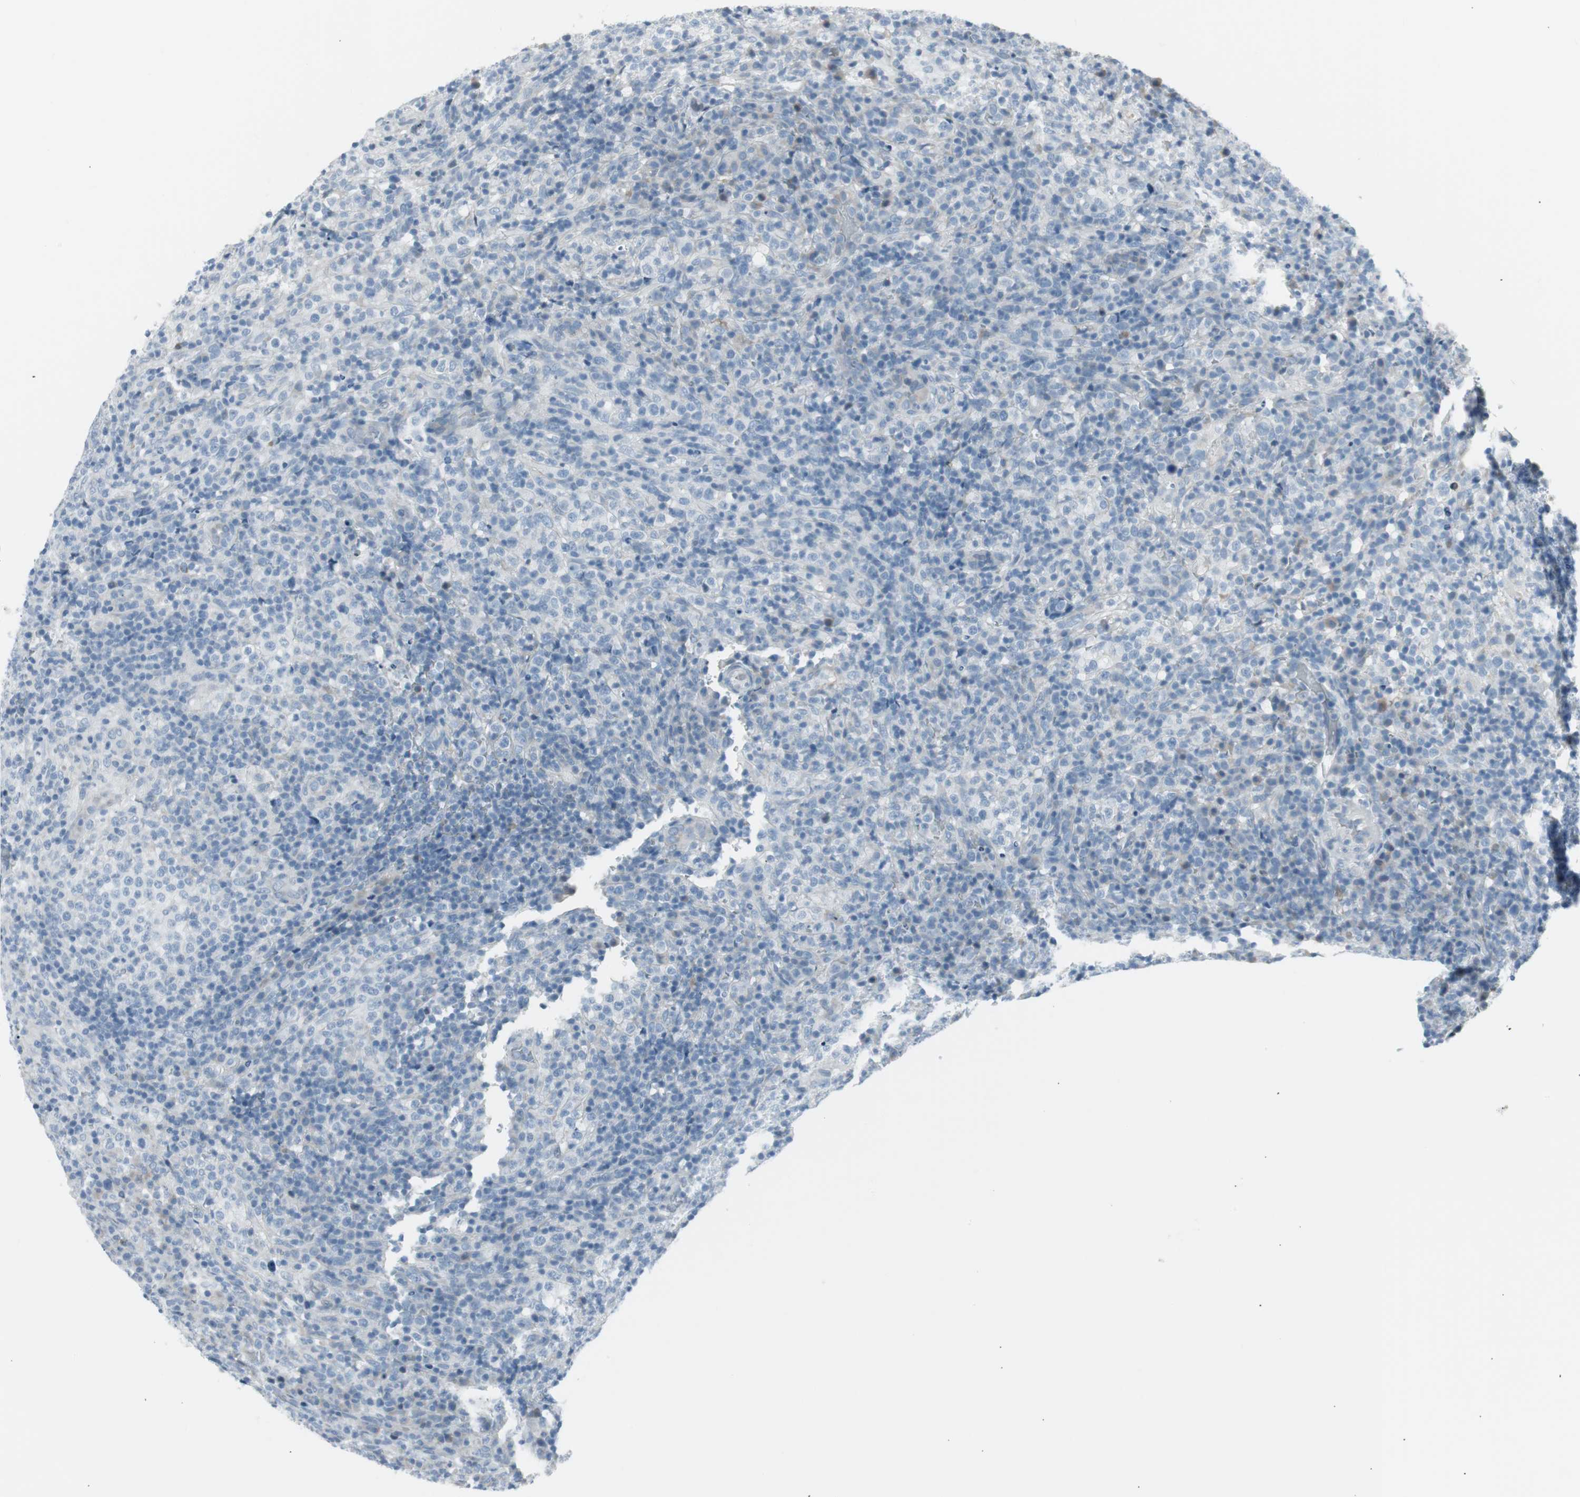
{"staining": {"intensity": "negative", "quantity": "none", "location": "none"}, "tissue": "lymphoma", "cell_type": "Tumor cells", "image_type": "cancer", "snomed": [{"axis": "morphology", "description": "Malignant lymphoma, non-Hodgkin's type, High grade"}, {"axis": "topography", "description": "Lymph node"}], "caption": "Lymphoma stained for a protein using immunohistochemistry reveals no staining tumor cells.", "gene": "AGR2", "patient": {"sex": "female", "age": 76}}